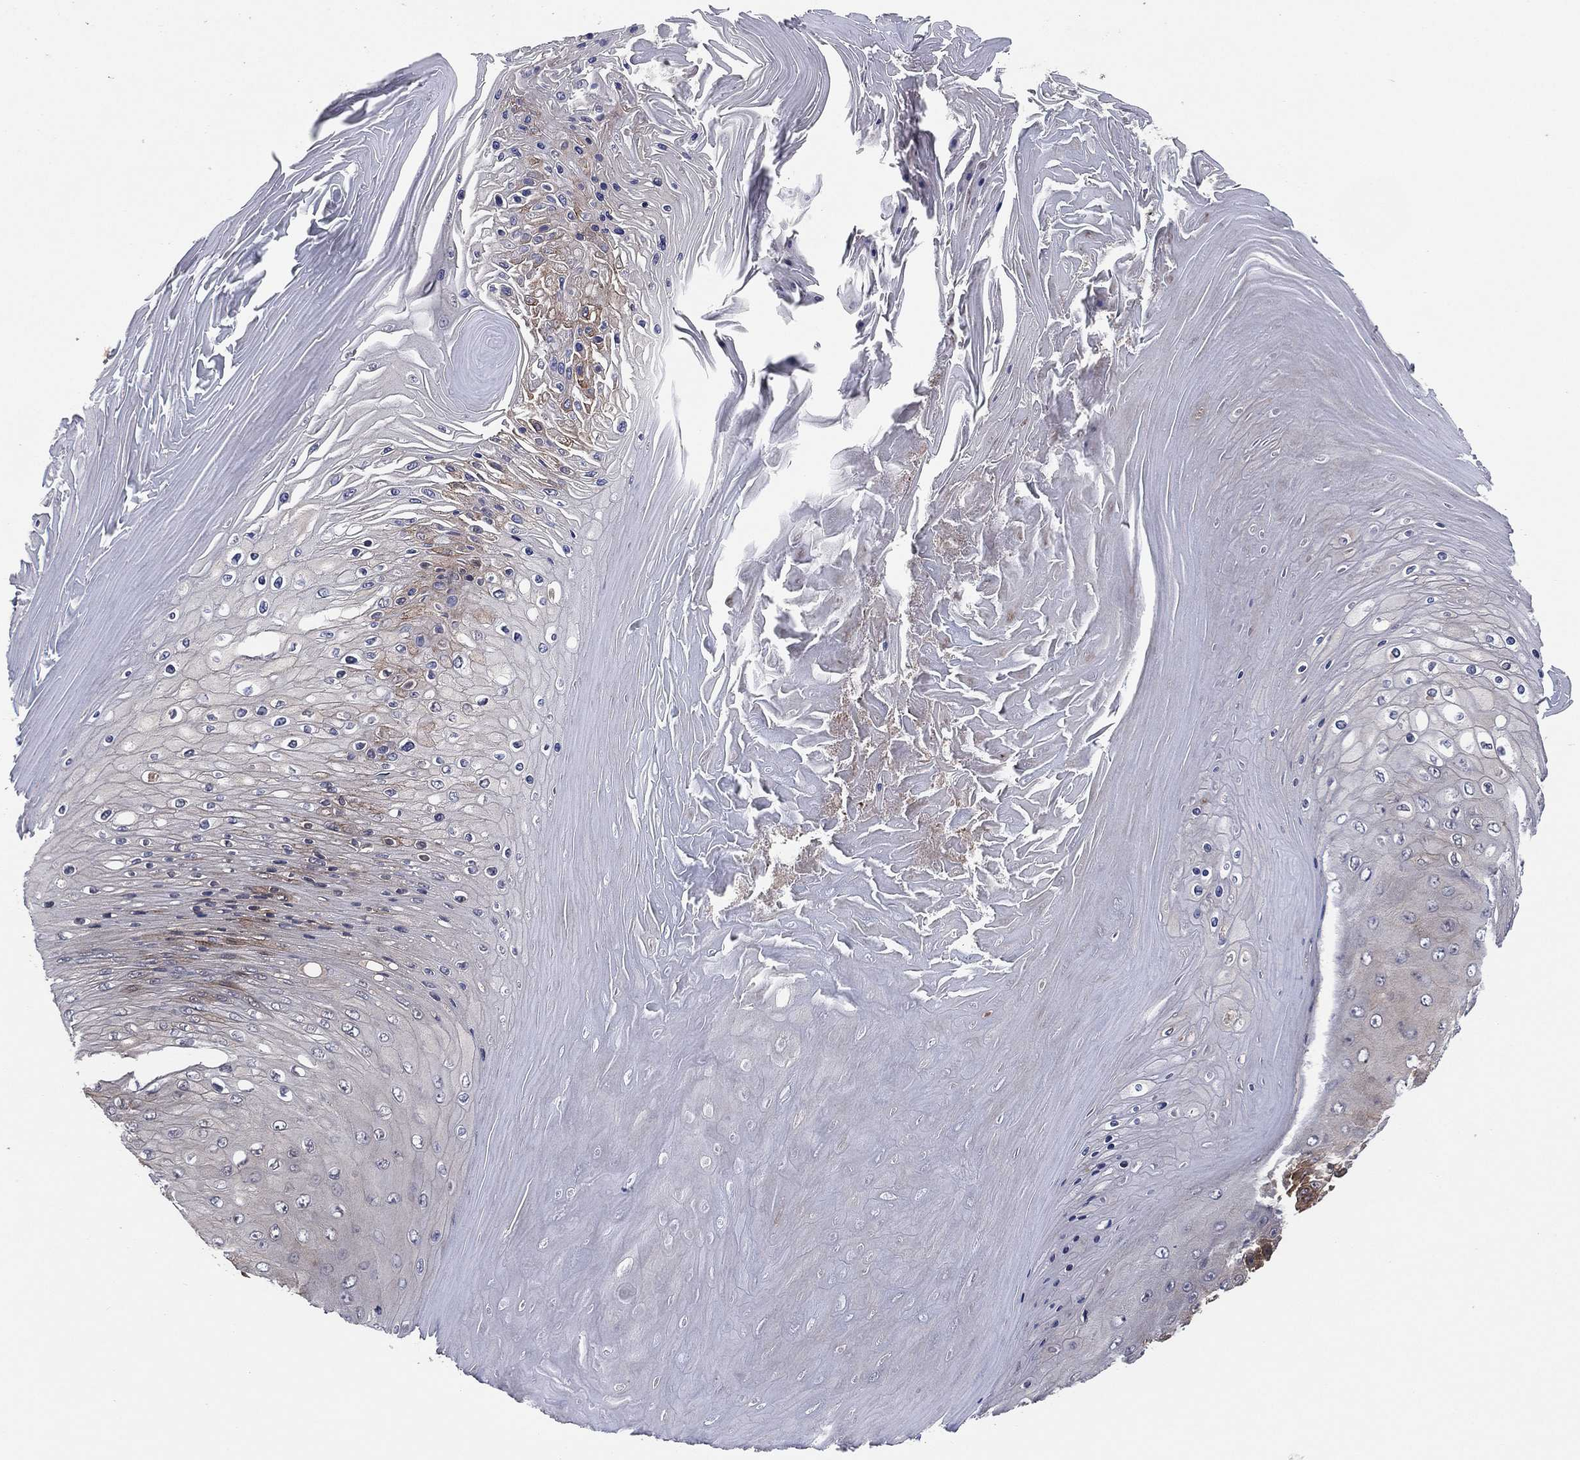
{"staining": {"intensity": "moderate", "quantity": "<25%", "location": "cytoplasmic/membranous"}, "tissue": "skin cancer", "cell_type": "Tumor cells", "image_type": "cancer", "snomed": [{"axis": "morphology", "description": "Squamous cell carcinoma, NOS"}, {"axis": "topography", "description": "Skin"}], "caption": "Immunohistochemical staining of human skin squamous cell carcinoma demonstrates low levels of moderate cytoplasmic/membranous protein positivity in approximately <25% of tumor cells.", "gene": "PSMG4", "patient": {"sex": "male", "age": 62}}